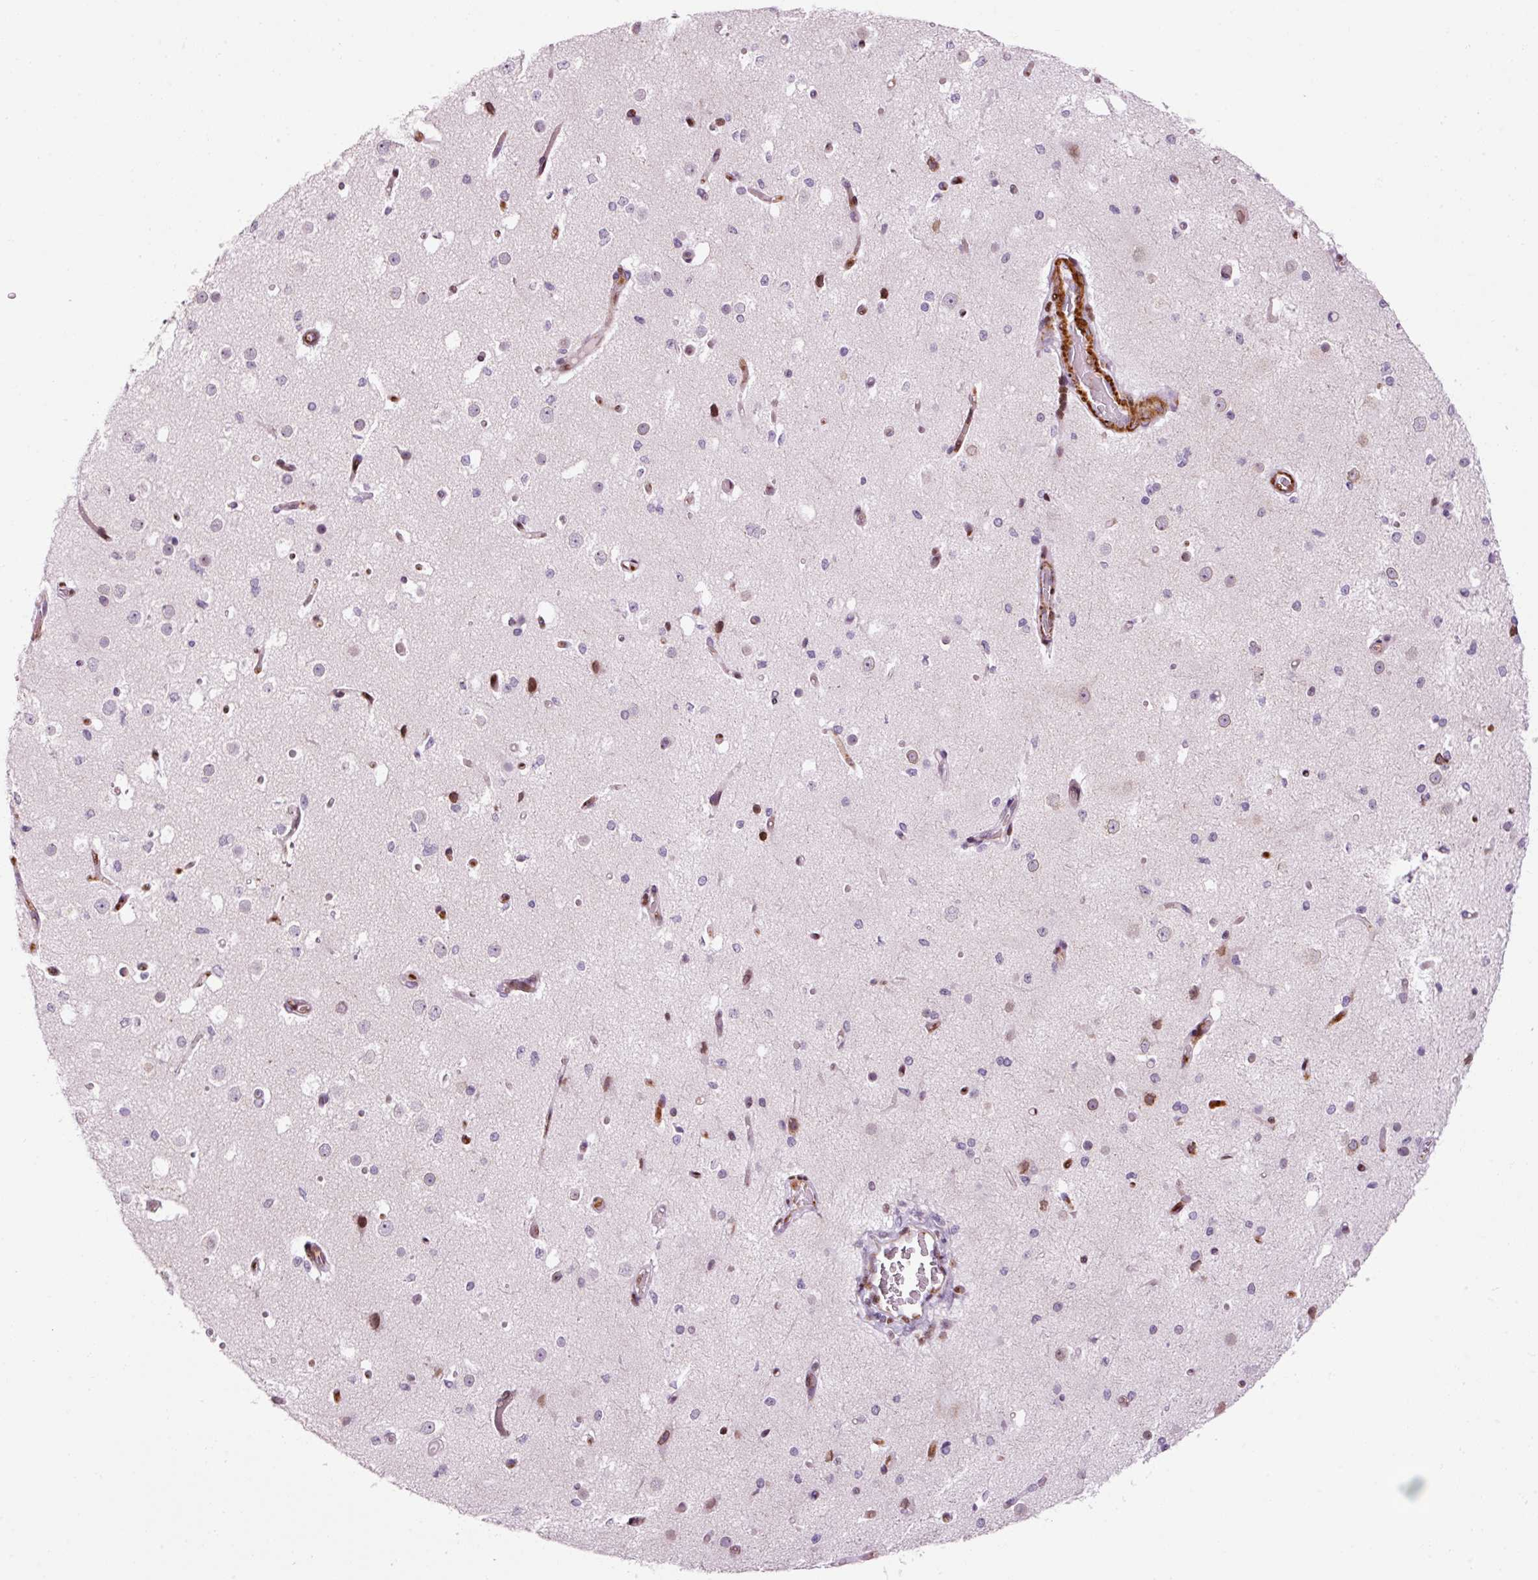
{"staining": {"intensity": "strong", "quantity": "25%-75%", "location": "cytoplasmic/membranous,nuclear"}, "tissue": "cerebral cortex", "cell_type": "Endothelial cells", "image_type": "normal", "snomed": [{"axis": "morphology", "description": "Normal tissue, NOS"}, {"axis": "morphology", "description": "Inflammation, NOS"}, {"axis": "topography", "description": "Cerebral cortex"}], "caption": "Protein staining demonstrates strong cytoplasmic/membranous,nuclear expression in about 25%-75% of endothelial cells in unremarkable cerebral cortex.", "gene": "ANKRD20A1", "patient": {"sex": "male", "age": 6}}